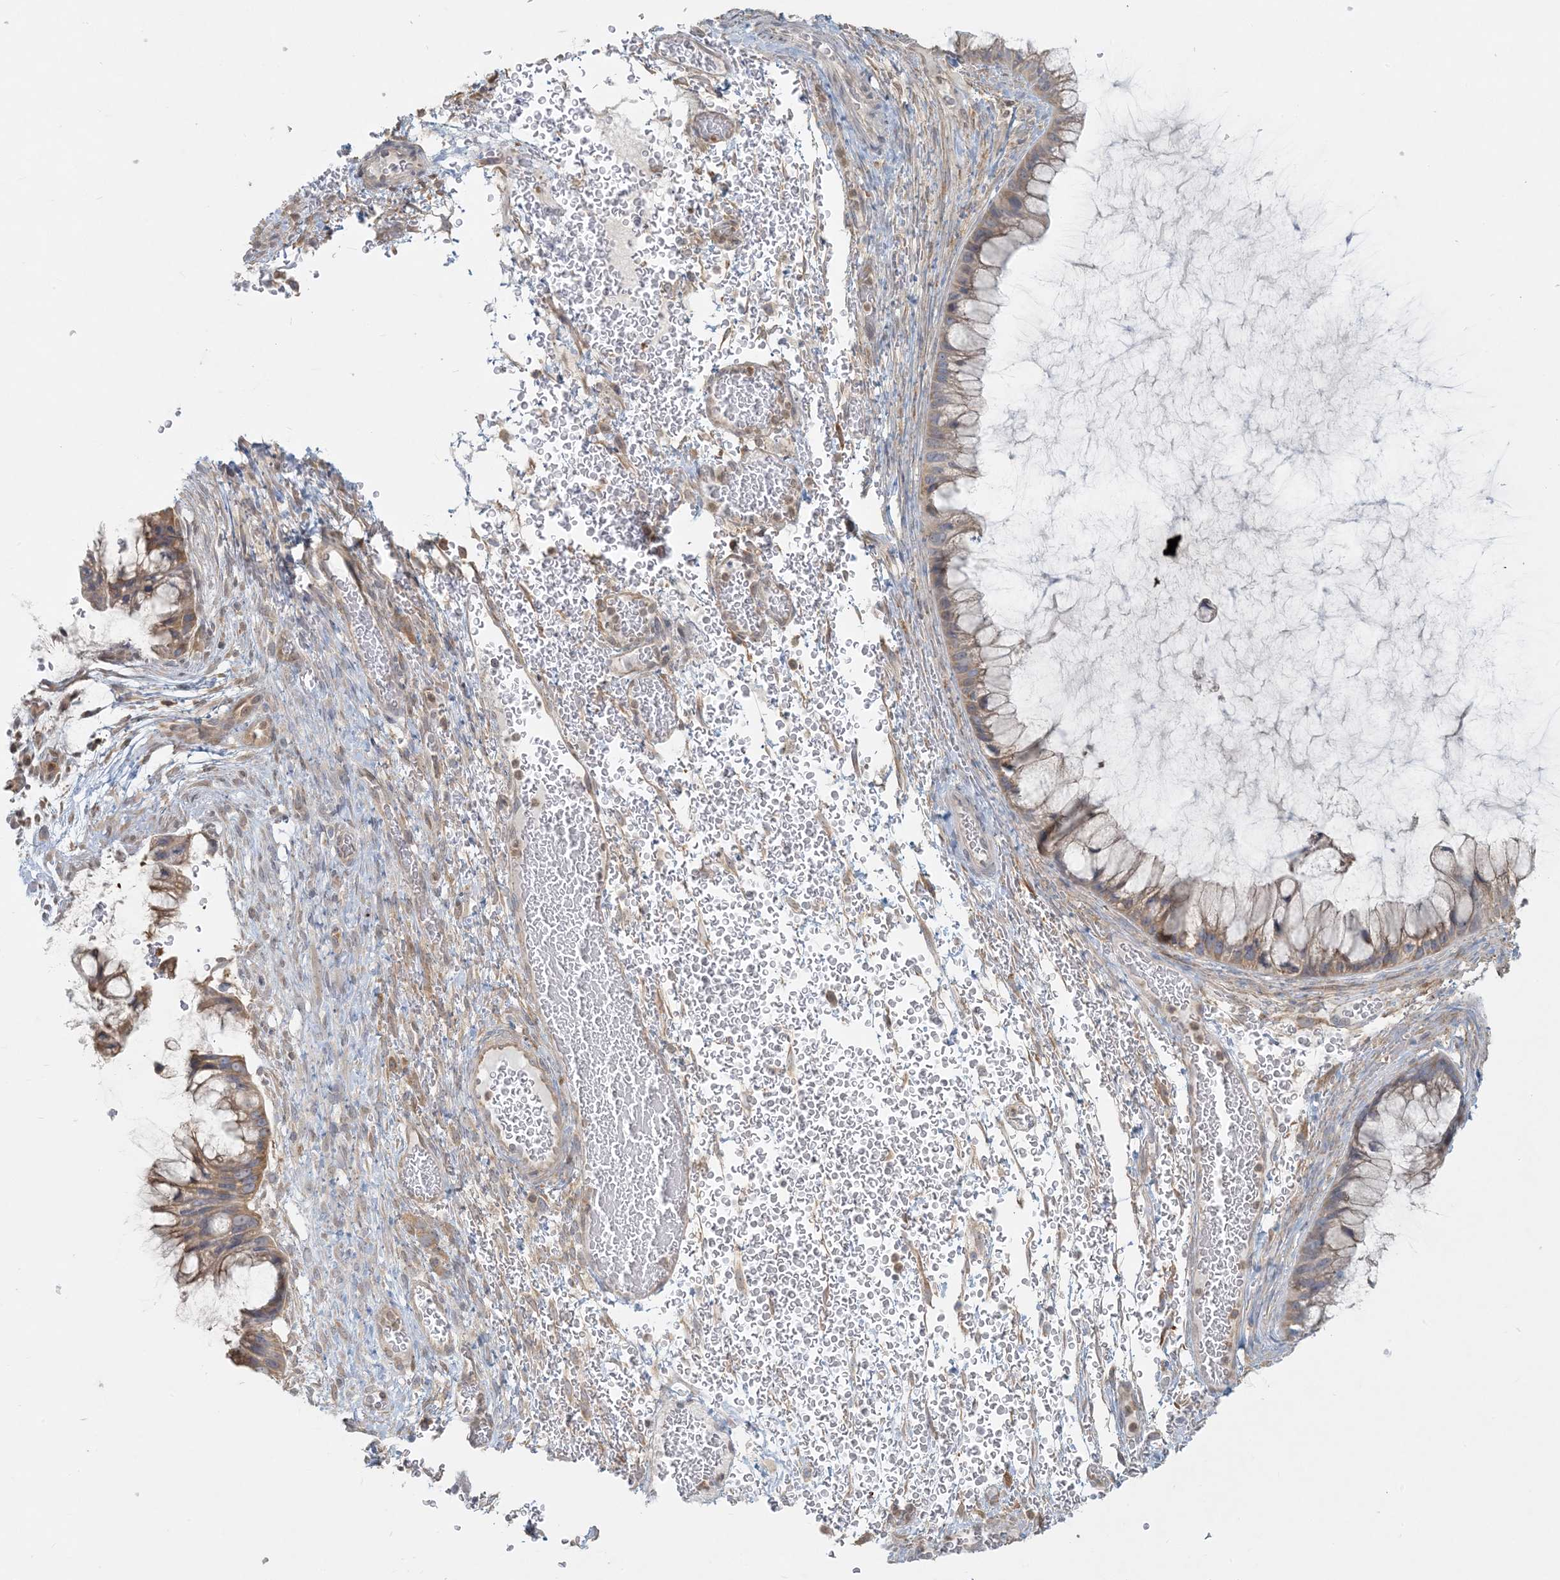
{"staining": {"intensity": "moderate", "quantity": ">75%", "location": "cytoplasmic/membranous"}, "tissue": "ovarian cancer", "cell_type": "Tumor cells", "image_type": "cancer", "snomed": [{"axis": "morphology", "description": "Cystadenocarcinoma, mucinous, NOS"}, {"axis": "topography", "description": "Ovary"}], "caption": "Human ovarian cancer (mucinous cystadenocarcinoma) stained for a protein (brown) demonstrates moderate cytoplasmic/membranous positive expression in about >75% of tumor cells.", "gene": "HACL1", "patient": {"sex": "female", "age": 37}}